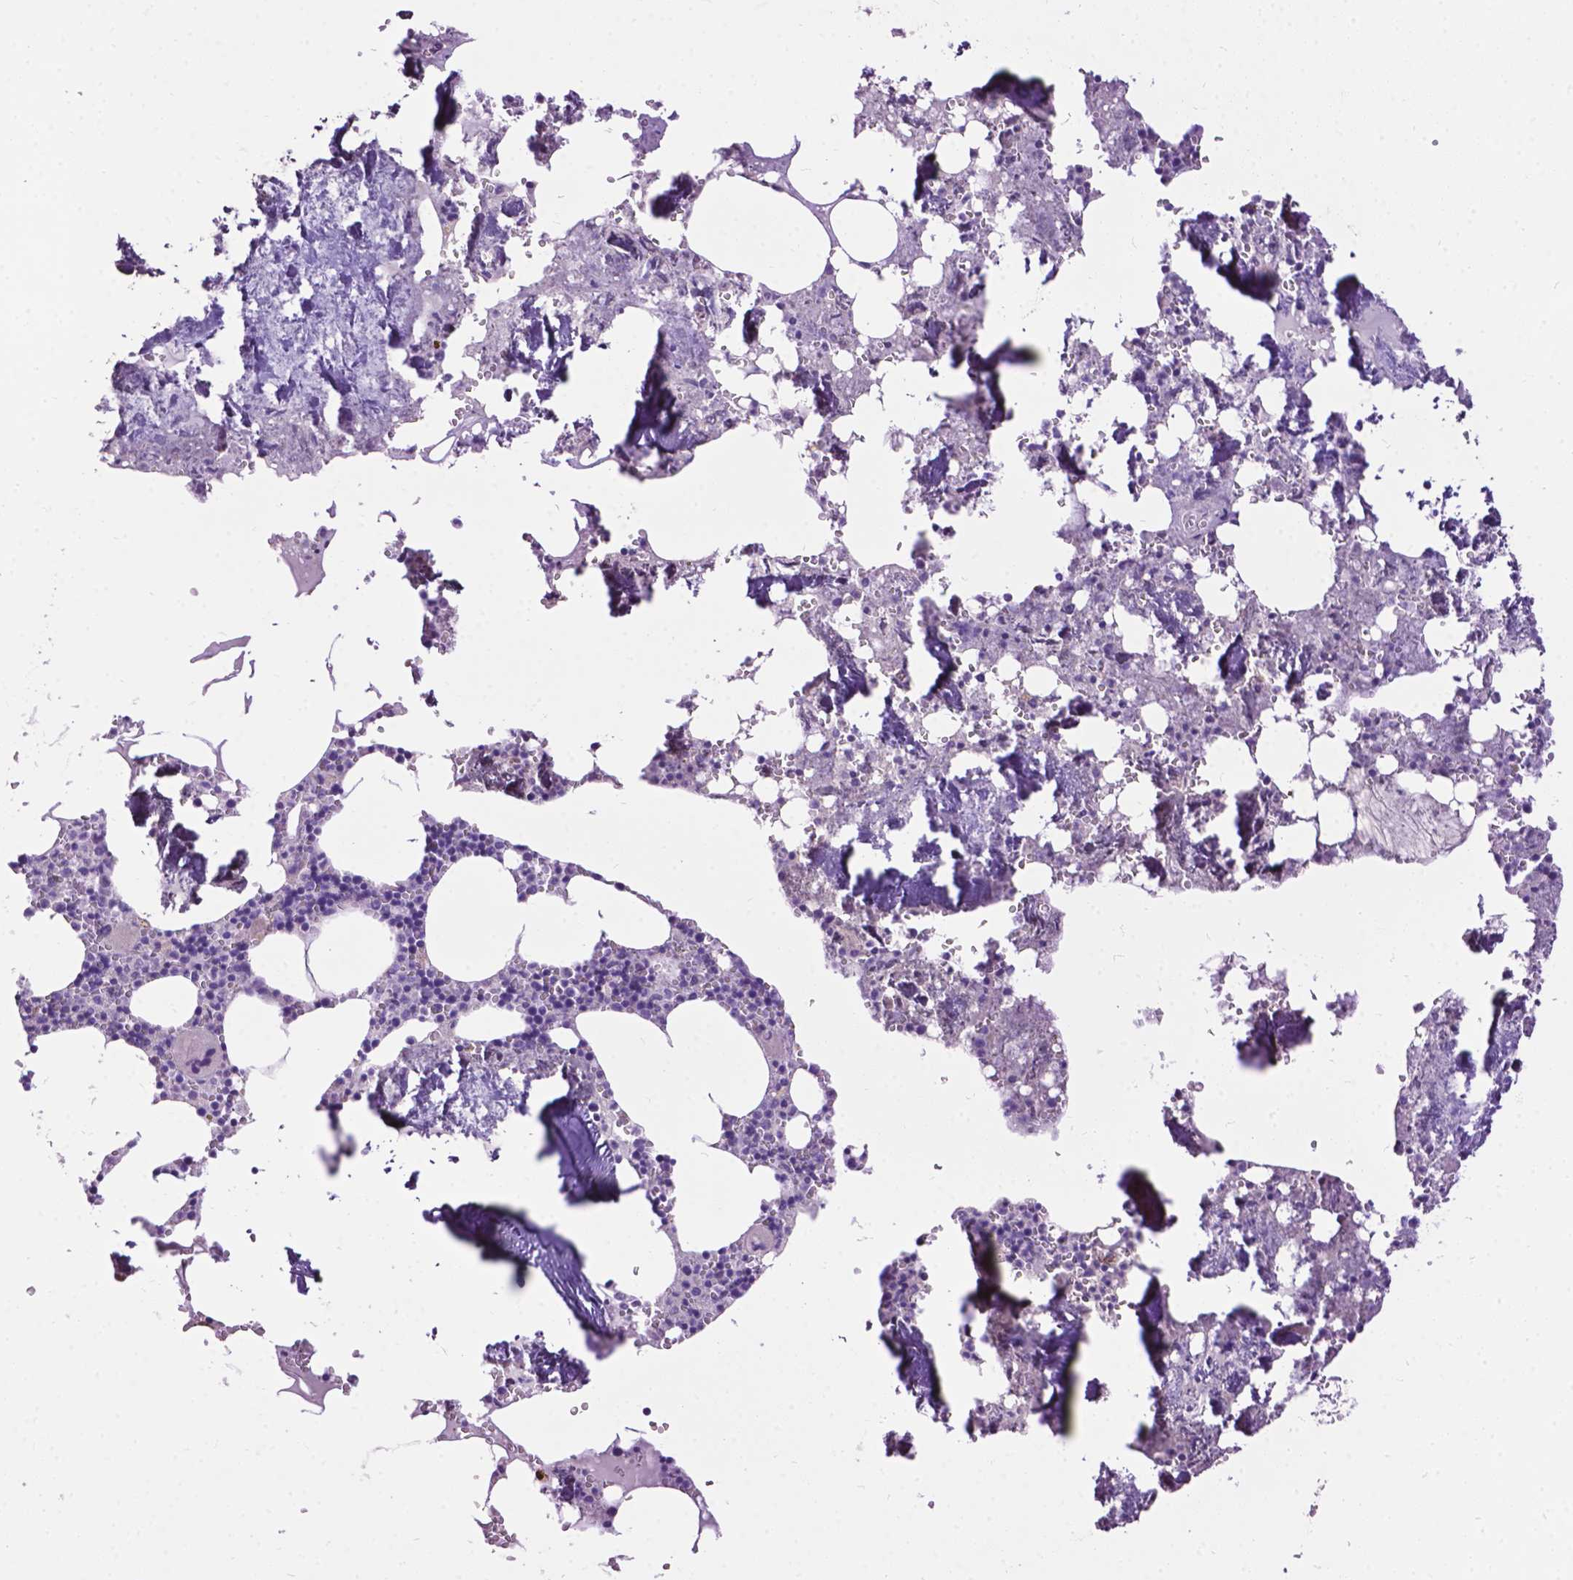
{"staining": {"intensity": "negative", "quantity": "none", "location": "none"}, "tissue": "bone marrow", "cell_type": "Hematopoietic cells", "image_type": "normal", "snomed": [{"axis": "morphology", "description": "Normal tissue, NOS"}, {"axis": "topography", "description": "Bone marrow"}], "caption": "Bone marrow stained for a protein using immunohistochemistry shows no expression hematopoietic cells.", "gene": "TMEM132E", "patient": {"sex": "male", "age": 54}}